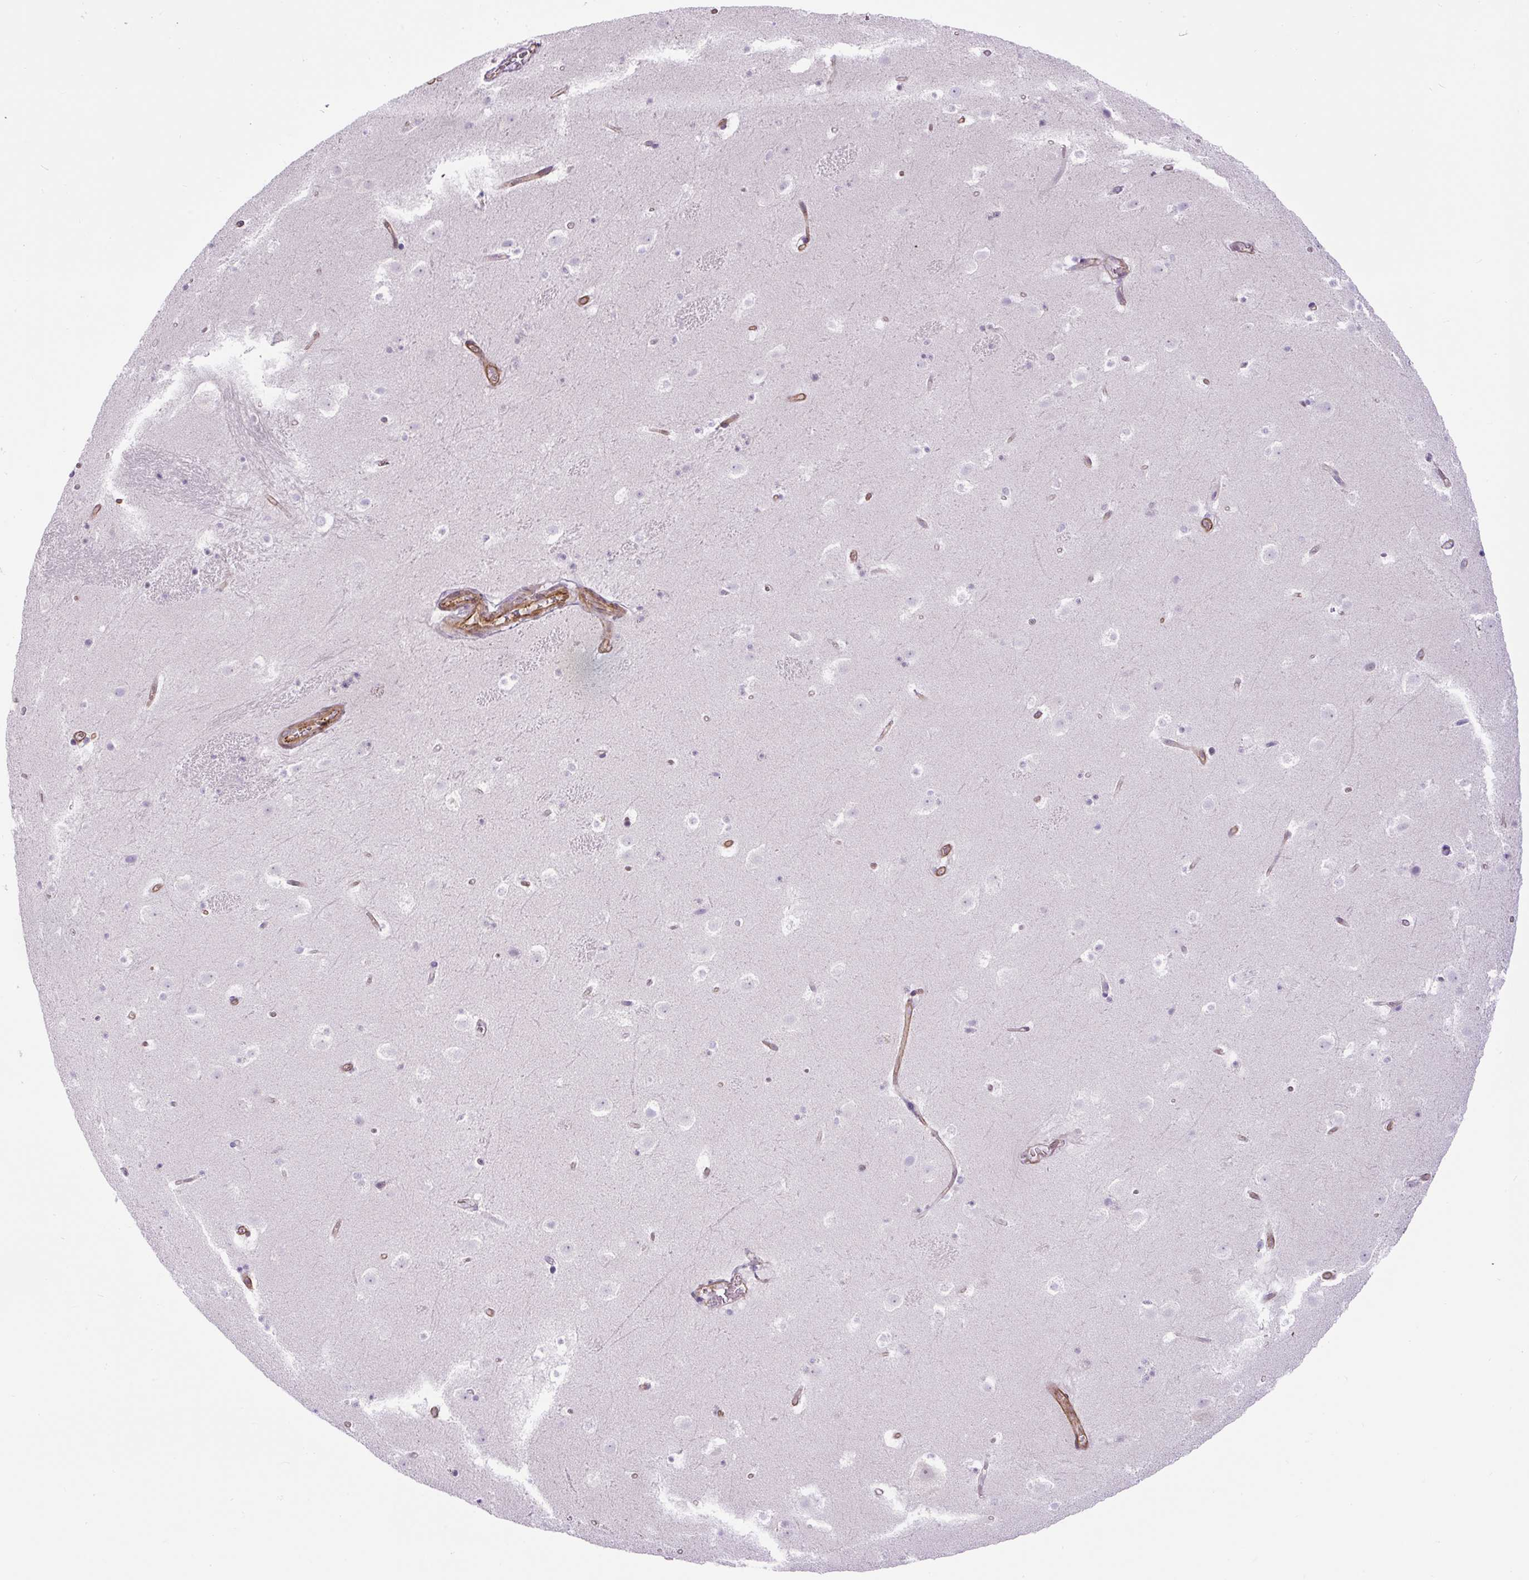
{"staining": {"intensity": "negative", "quantity": "none", "location": "none"}, "tissue": "caudate", "cell_type": "Glial cells", "image_type": "normal", "snomed": [{"axis": "morphology", "description": "Normal tissue, NOS"}, {"axis": "topography", "description": "Lateral ventricle wall"}], "caption": "This histopathology image is of benign caudate stained with immunohistochemistry (IHC) to label a protein in brown with the nuclei are counter-stained blue. There is no expression in glial cells. (IHC, brightfield microscopy, high magnification).", "gene": "B3GALT5", "patient": {"sex": "male", "age": 37}}